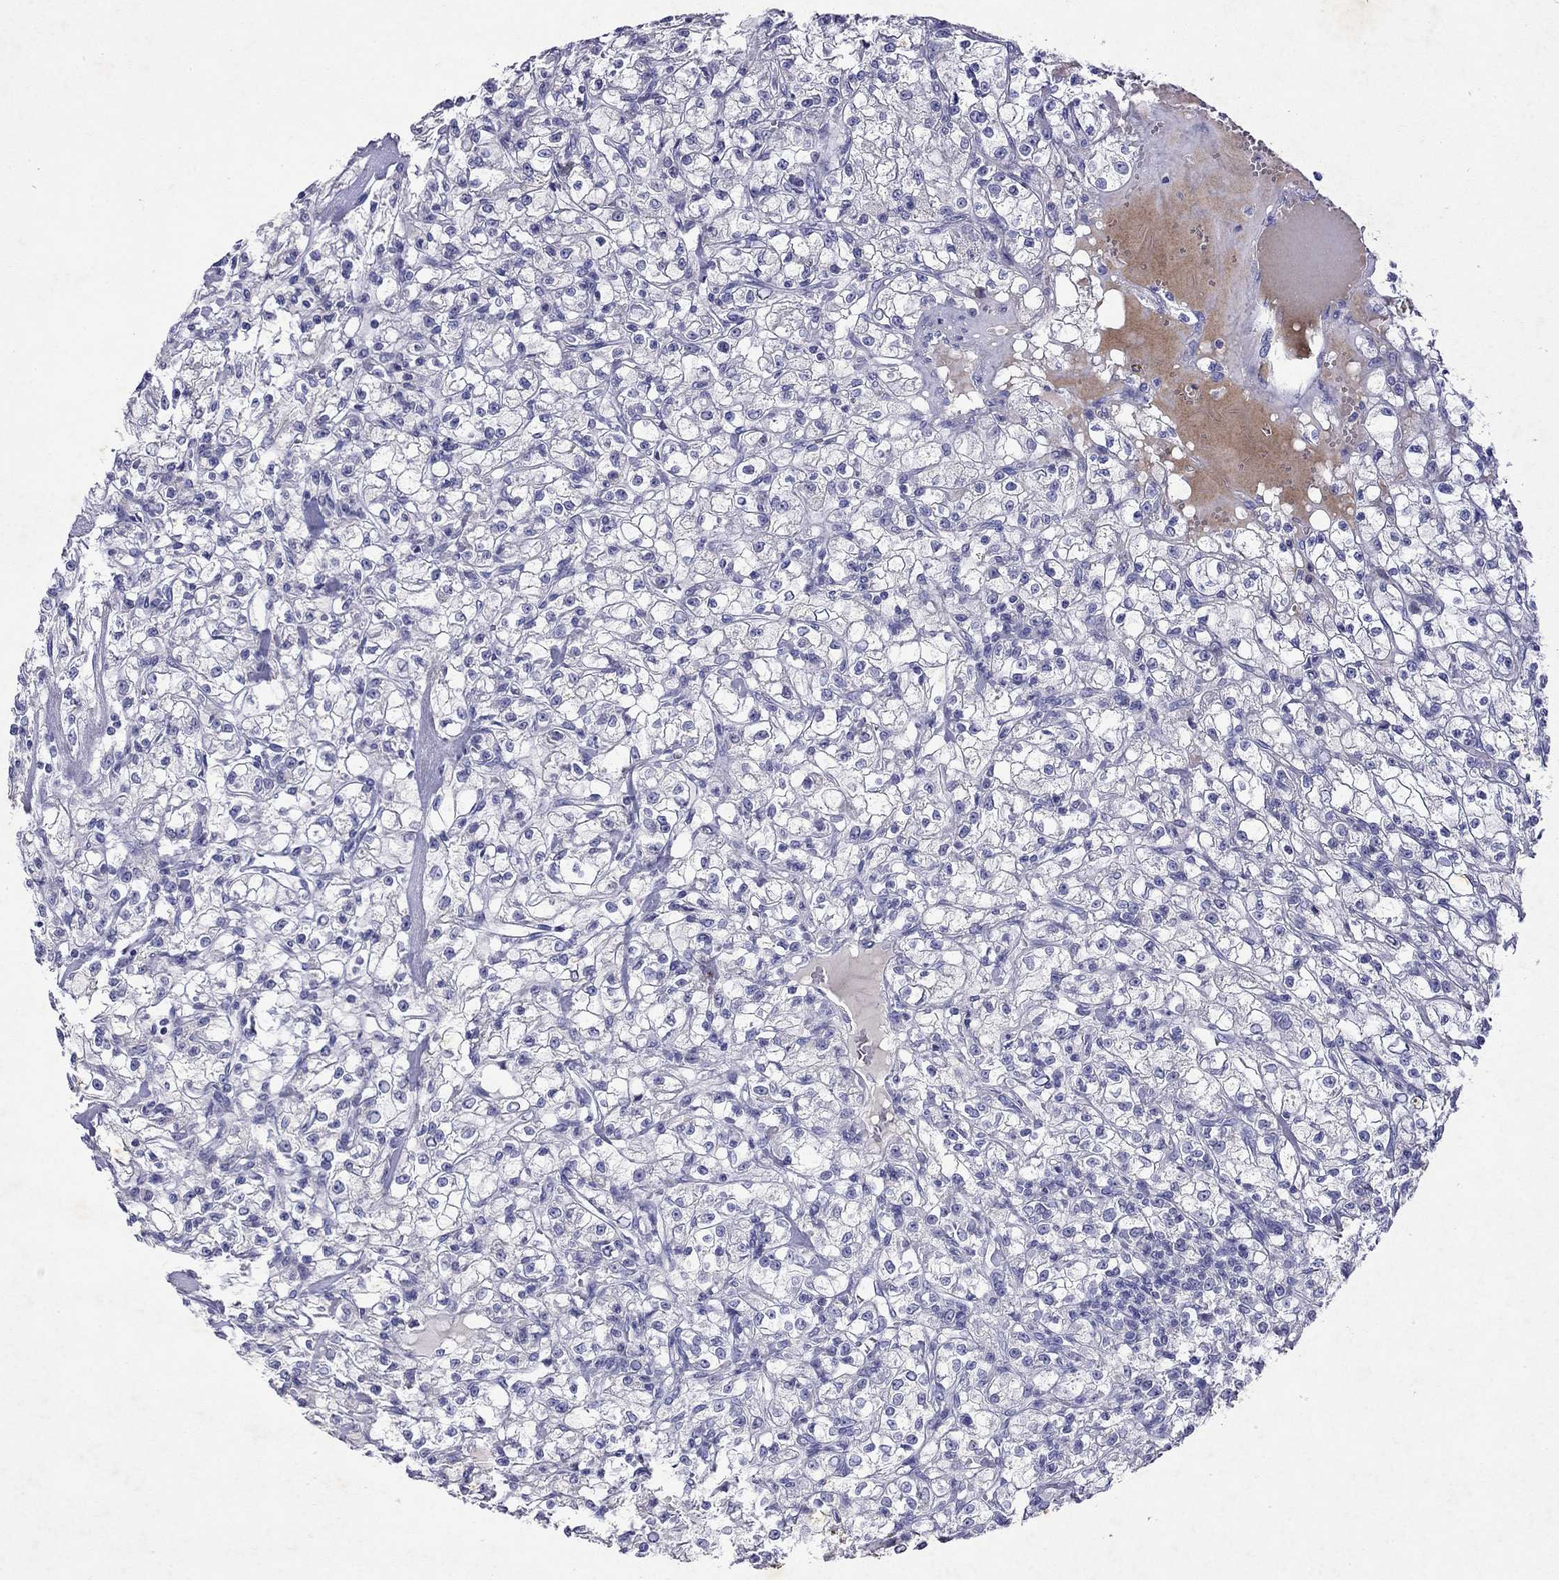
{"staining": {"intensity": "negative", "quantity": "none", "location": "none"}, "tissue": "renal cancer", "cell_type": "Tumor cells", "image_type": "cancer", "snomed": [{"axis": "morphology", "description": "Adenocarcinoma, NOS"}, {"axis": "topography", "description": "Kidney"}], "caption": "High magnification brightfield microscopy of renal cancer (adenocarcinoma) stained with DAB (brown) and counterstained with hematoxylin (blue): tumor cells show no significant staining. (Stains: DAB IHC with hematoxylin counter stain, Microscopy: brightfield microscopy at high magnification).", "gene": "GNAT3", "patient": {"sex": "female", "age": 59}}